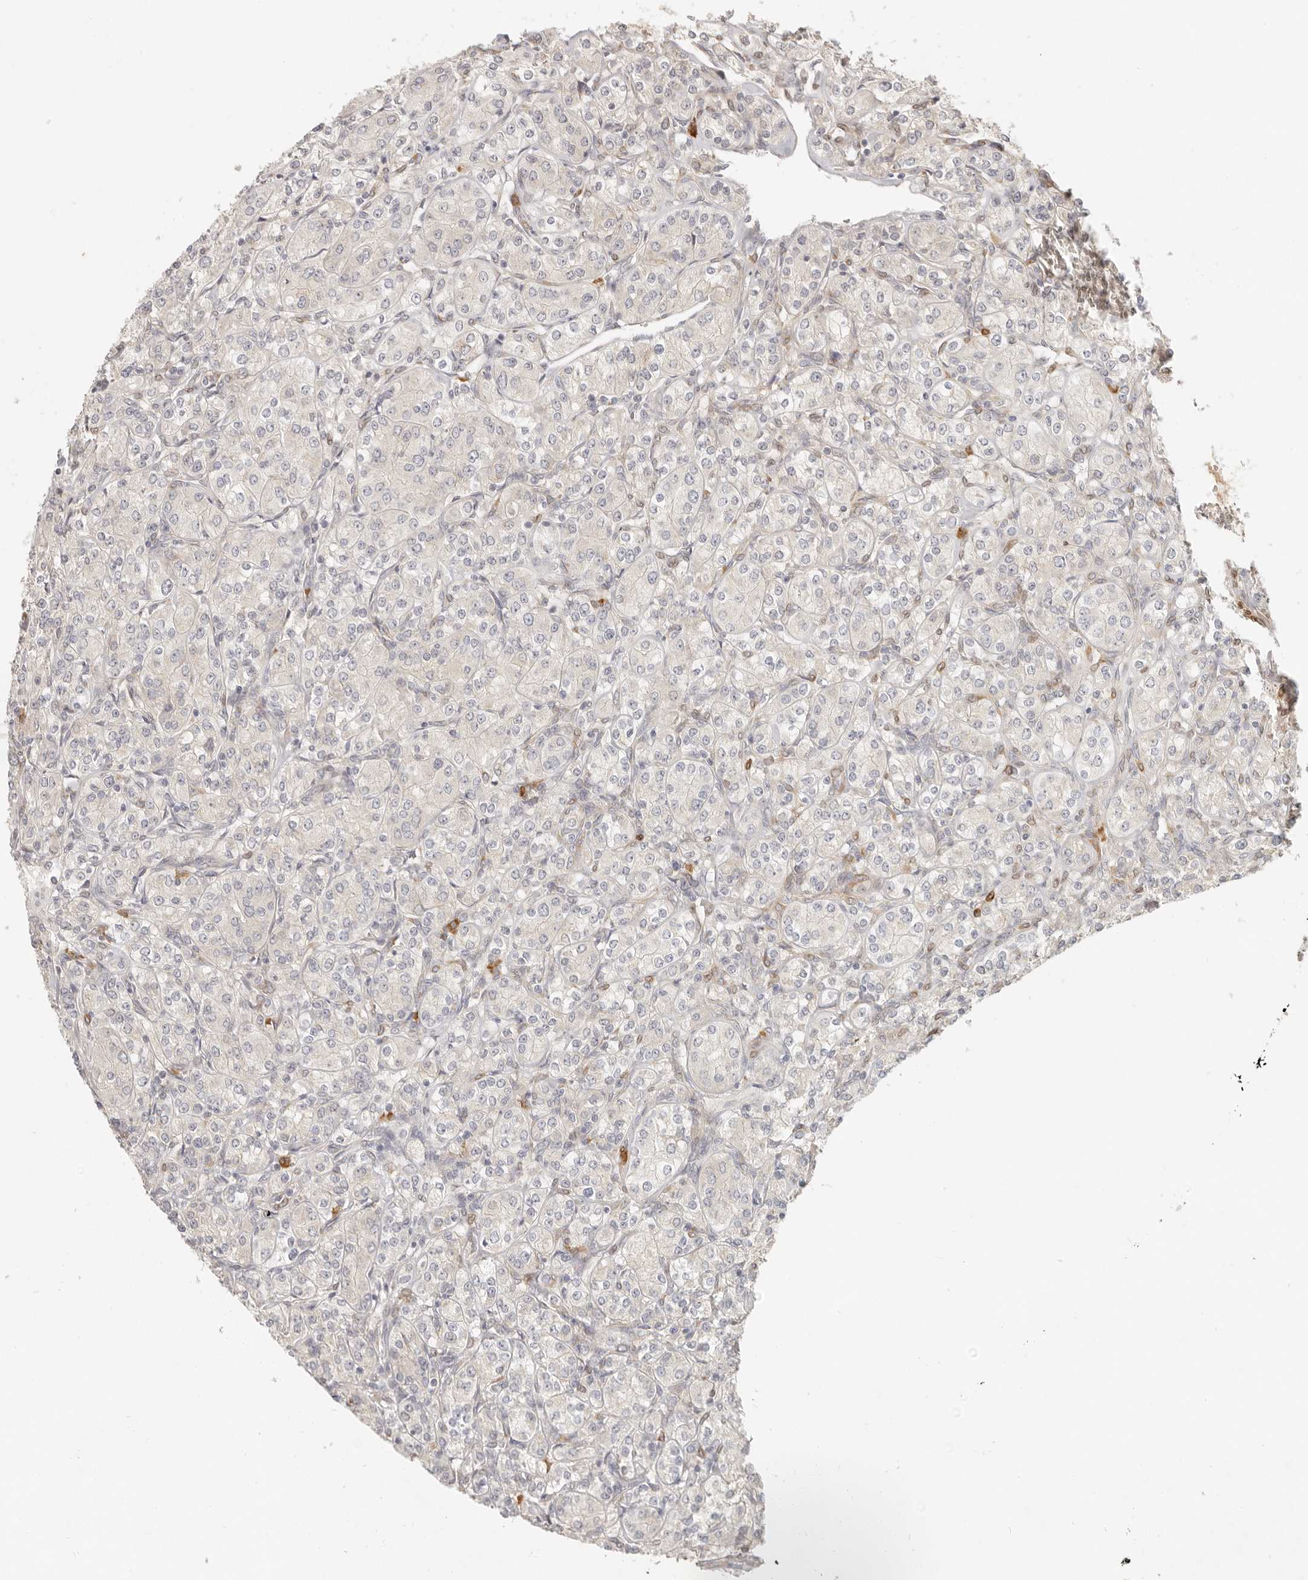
{"staining": {"intensity": "negative", "quantity": "none", "location": "none"}, "tissue": "renal cancer", "cell_type": "Tumor cells", "image_type": "cancer", "snomed": [{"axis": "morphology", "description": "Adenocarcinoma, NOS"}, {"axis": "topography", "description": "Kidney"}], "caption": "The image demonstrates no staining of tumor cells in renal adenocarcinoma. (DAB immunohistochemistry (IHC) visualized using brightfield microscopy, high magnification).", "gene": "PABPC4", "patient": {"sex": "male", "age": 77}}